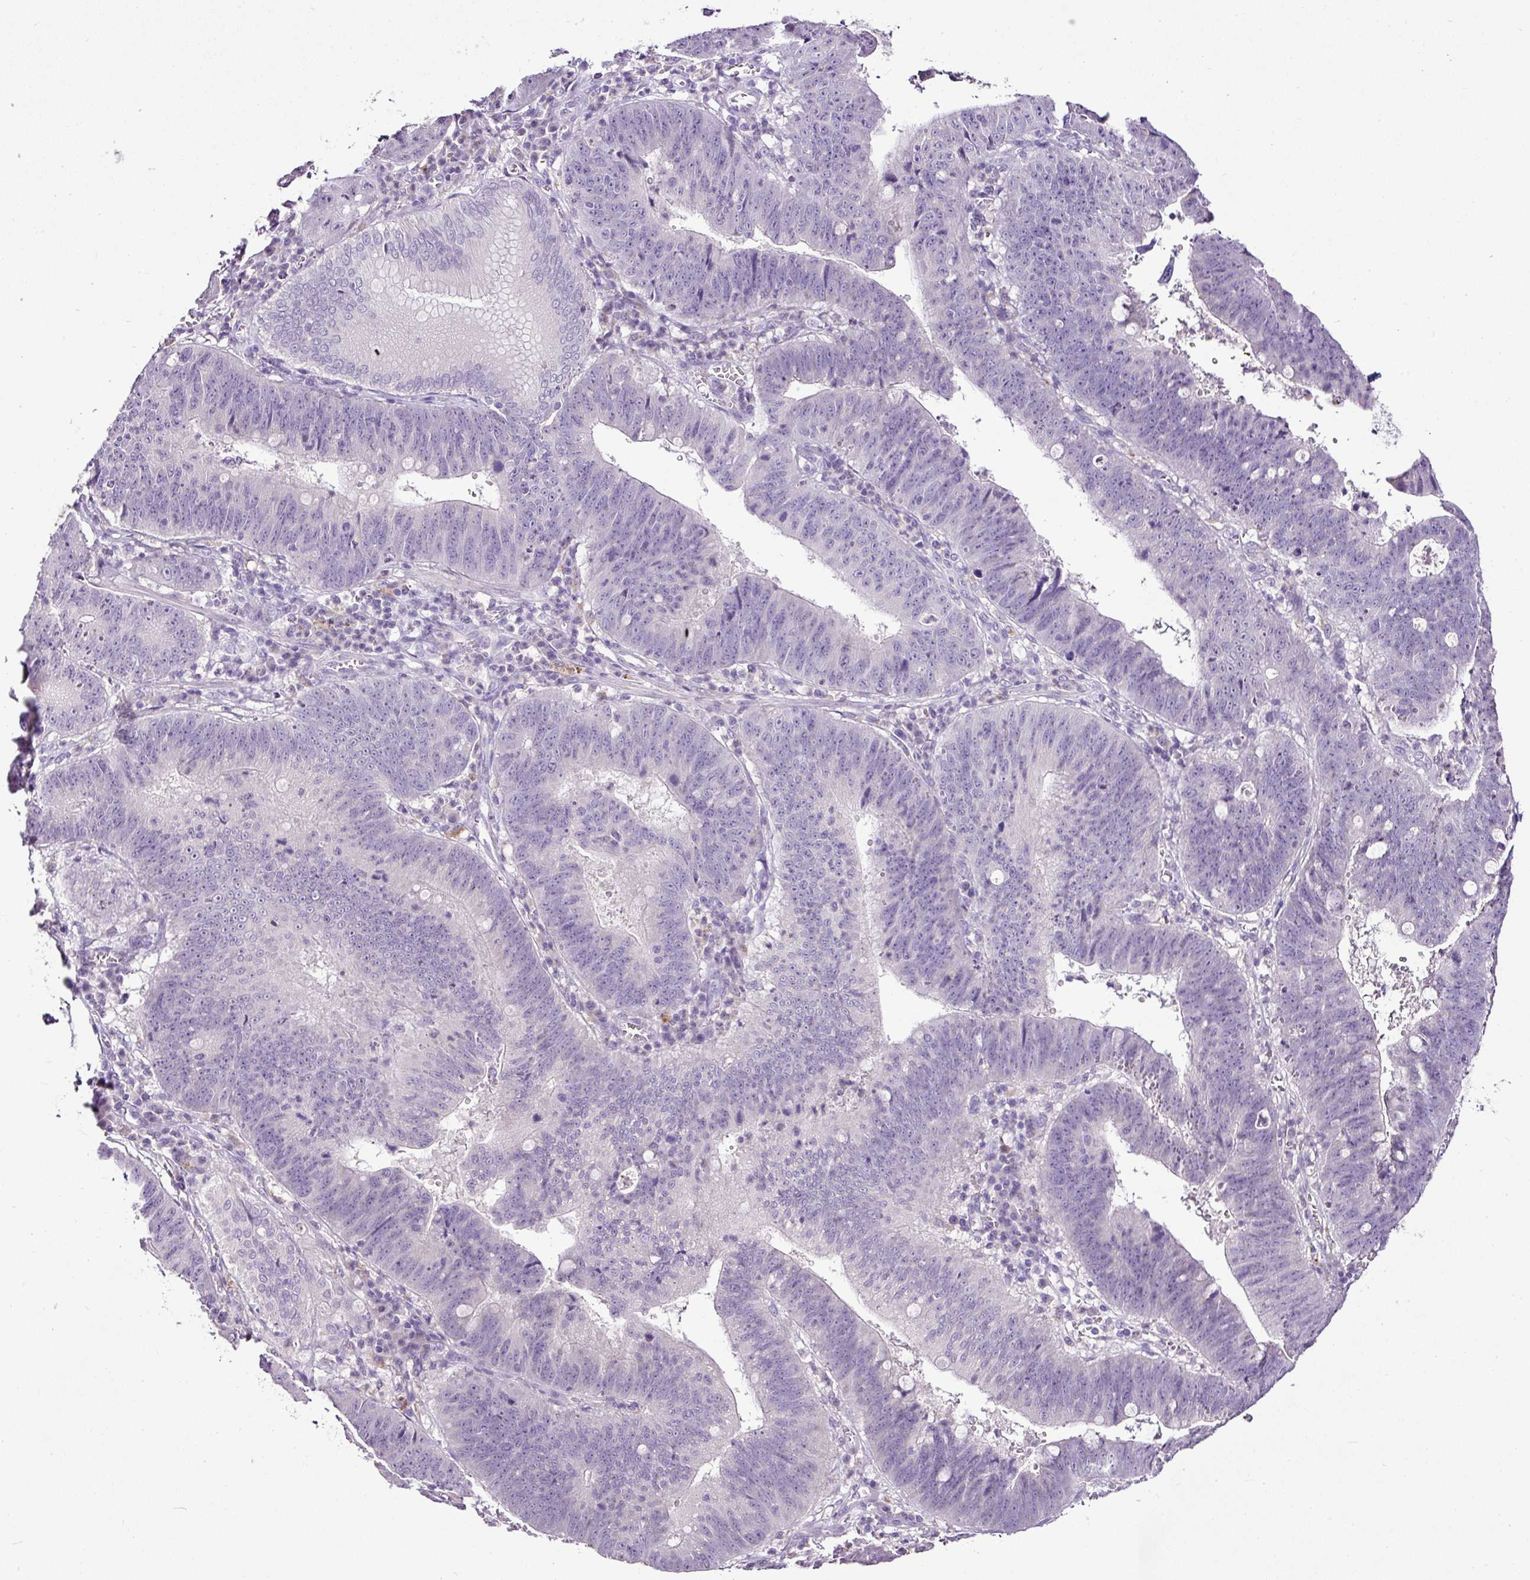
{"staining": {"intensity": "negative", "quantity": "none", "location": "none"}, "tissue": "stomach cancer", "cell_type": "Tumor cells", "image_type": "cancer", "snomed": [{"axis": "morphology", "description": "Adenocarcinoma, NOS"}, {"axis": "topography", "description": "Stomach"}], "caption": "This is a image of immunohistochemistry staining of stomach adenocarcinoma, which shows no expression in tumor cells. Brightfield microscopy of IHC stained with DAB (3,3'-diaminobenzidine) (brown) and hematoxylin (blue), captured at high magnification.", "gene": "ESR1", "patient": {"sex": "male", "age": 59}}